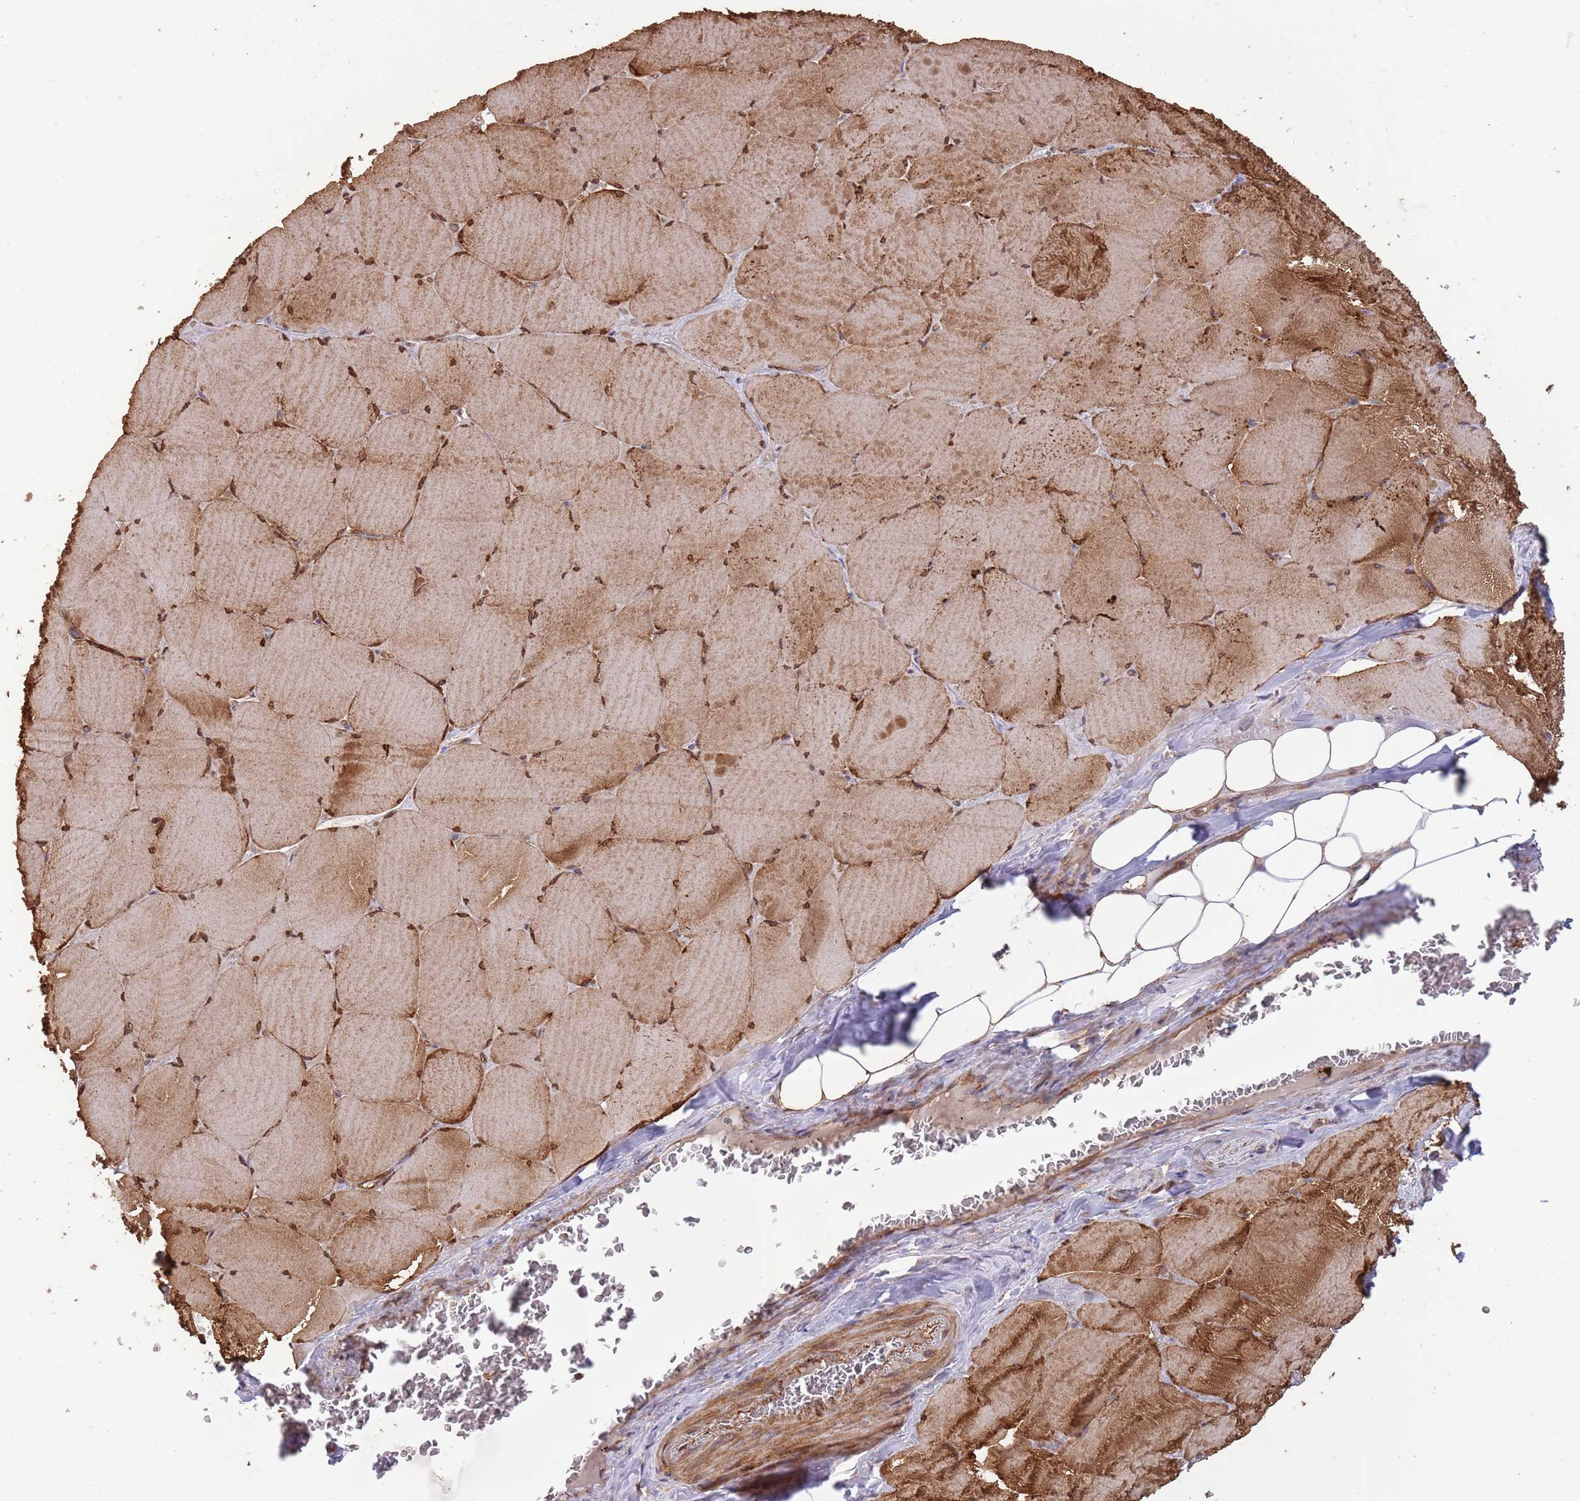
{"staining": {"intensity": "moderate", "quantity": ">75%", "location": "cytoplasmic/membranous,nuclear"}, "tissue": "skeletal muscle", "cell_type": "Myocytes", "image_type": "normal", "snomed": [{"axis": "morphology", "description": "Normal tissue, NOS"}, {"axis": "topography", "description": "Skeletal muscle"}, {"axis": "topography", "description": "Head-Neck"}], "caption": "Skeletal muscle stained for a protein (brown) exhibits moderate cytoplasmic/membranous,nuclear positive staining in approximately >75% of myocytes.", "gene": "ITGB6", "patient": {"sex": "male", "age": 66}}